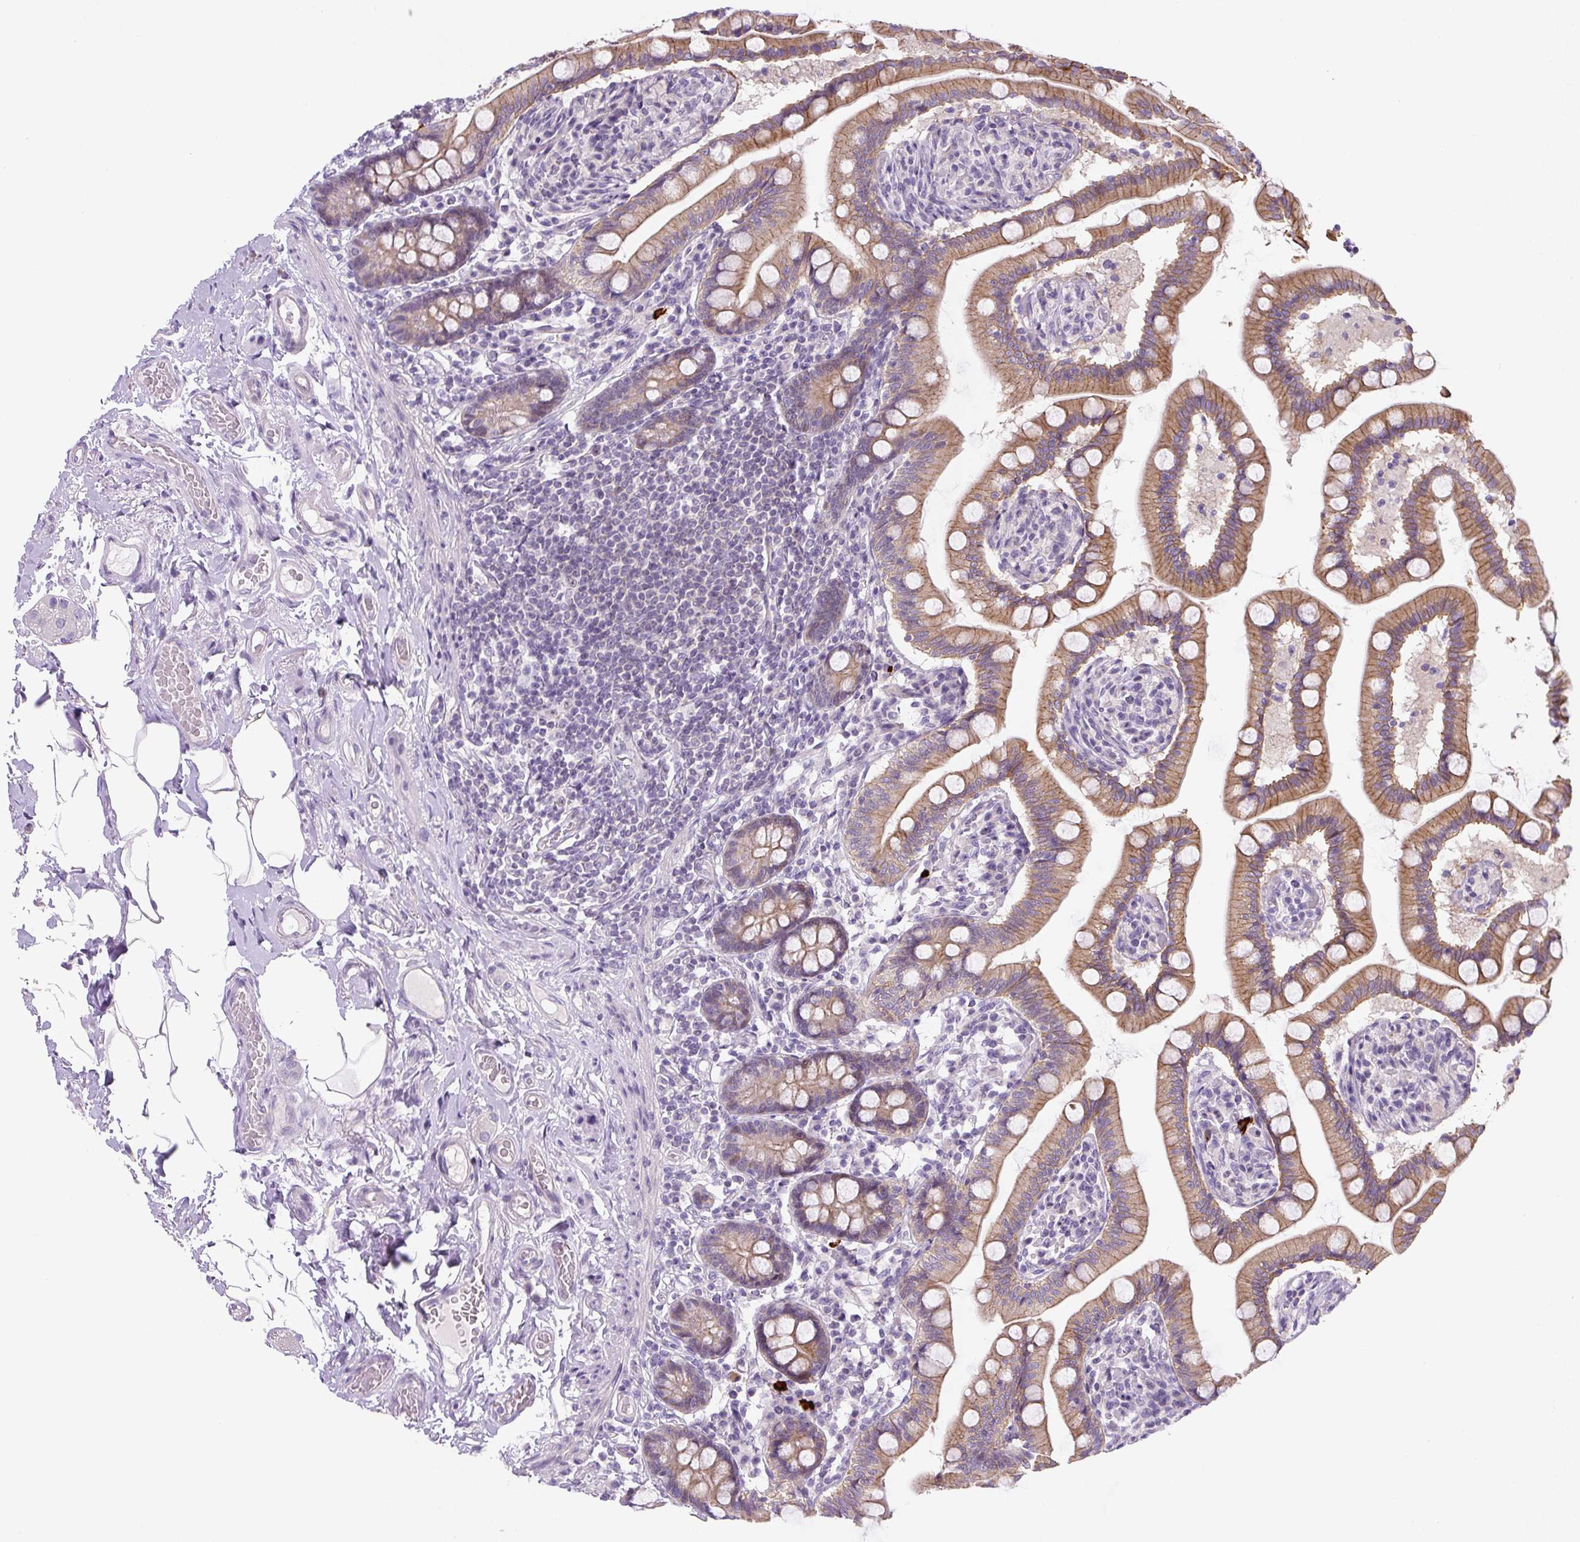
{"staining": {"intensity": "moderate", "quantity": ">75%", "location": "cytoplasmic/membranous"}, "tissue": "small intestine", "cell_type": "Glandular cells", "image_type": "normal", "snomed": [{"axis": "morphology", "description": "Normal tissue, NOS"}, {"axis": "topography", "description": "Small intestine"}], "caption": "Small intestine stained with DAB immunohistochemistry exhibits medium levels of moderate cytoplasmic/membranous expression in about >75% of glandular cells.", "gene": "ADAMTS19", "patient": {"sex": "female", "age": 64}}